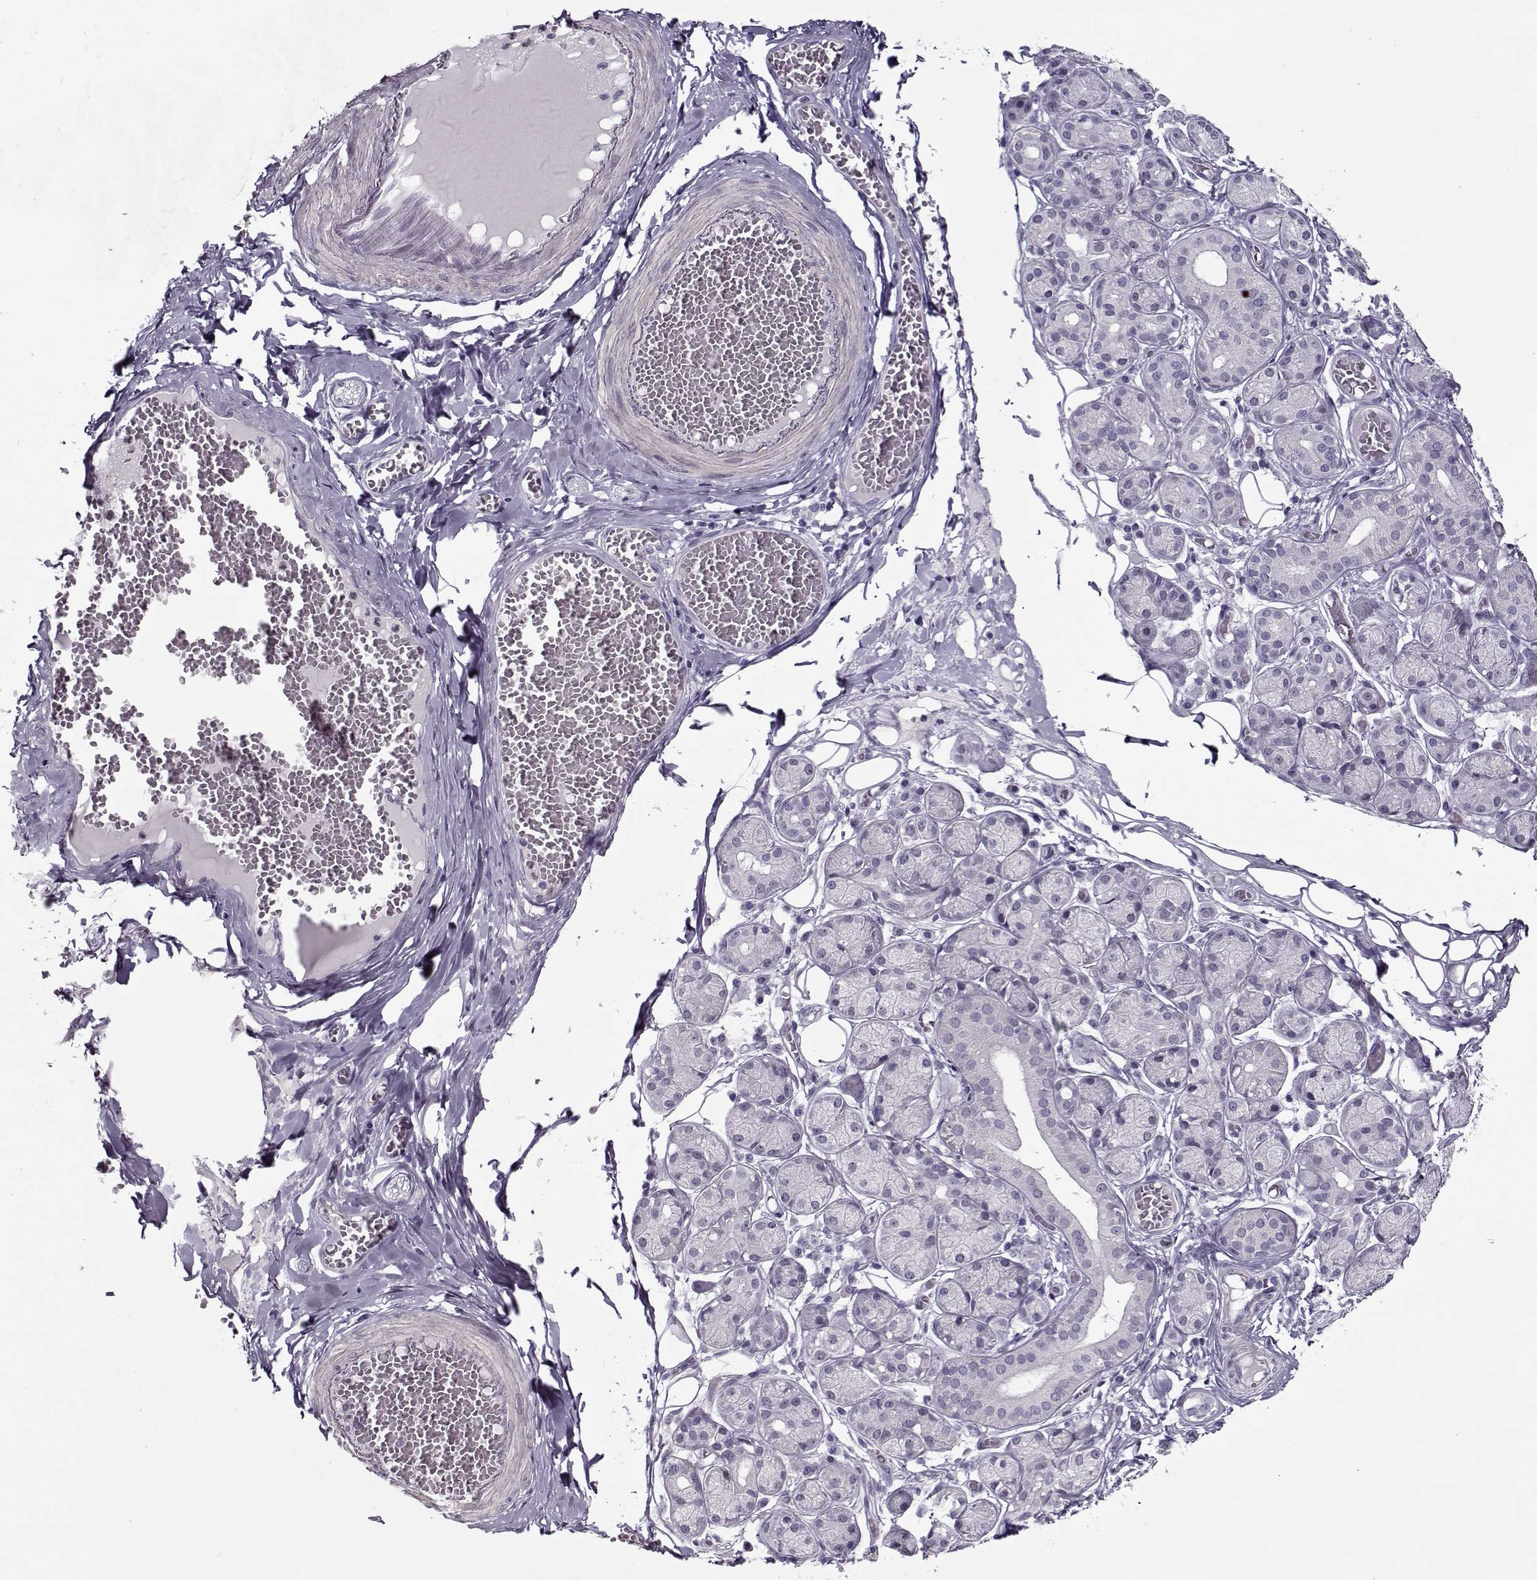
{"staining": {"intensity": "negative", "quantity": "none", "location": "none"}, "tissue": "salivary gland", "cell_type": "Glandular cells", "image_type": "normal", "snomed": [{"axis": "morphology", "description": "Normal tissue, NOS"}, {"axis": "topography", "description": "Salivary gland"}, {"axis": "topography", "description": "Peripheral nerve tissue"}], "caption": "Human salivary gland stained for a protein using IHC shows no positivity in glandular cells.", "gene": "CIBAR1", "patient": {"sex": "male", "age": 71}}